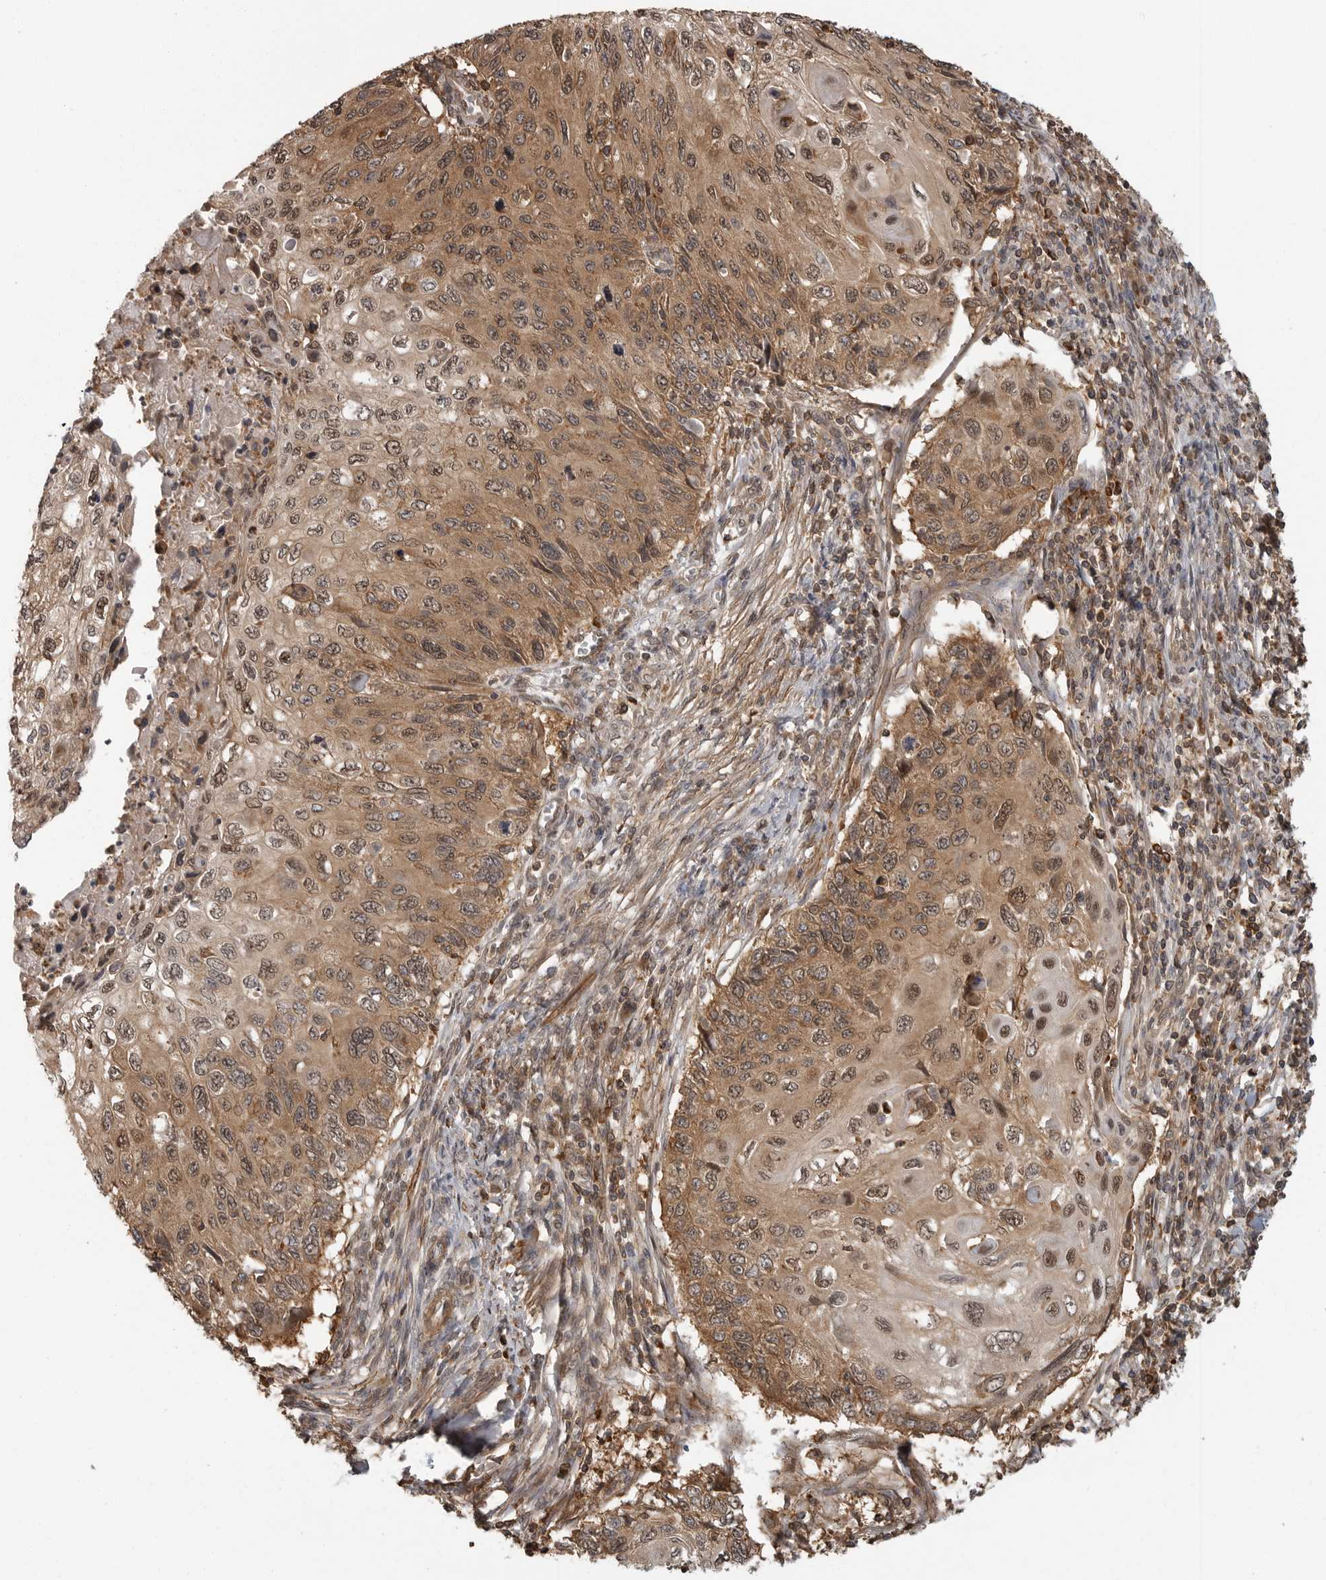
{"staining": {"intensity": "moderate", "quantity": ">75%", "location": "cytoplasmic/membranous,nuclear"}, "tissue": "cervical cancer", "cell_type": "Tumor cells", "image_type": "cancer", "snomed": [{"axis": "morphology", "description": "Squamous cell carcinoma, NOS"}, {"axis": "topography", "description": "Cervix"}], "caption": "This is an image of immunohistochemistry (IHC) staining of cervical squamous cell carcinoma, which shows moderate staining in the cytoplasmic/membranous and nuclear of tumor cells.", "gene": "ERN1", "patient": {"sex": "female", "age": 70}}